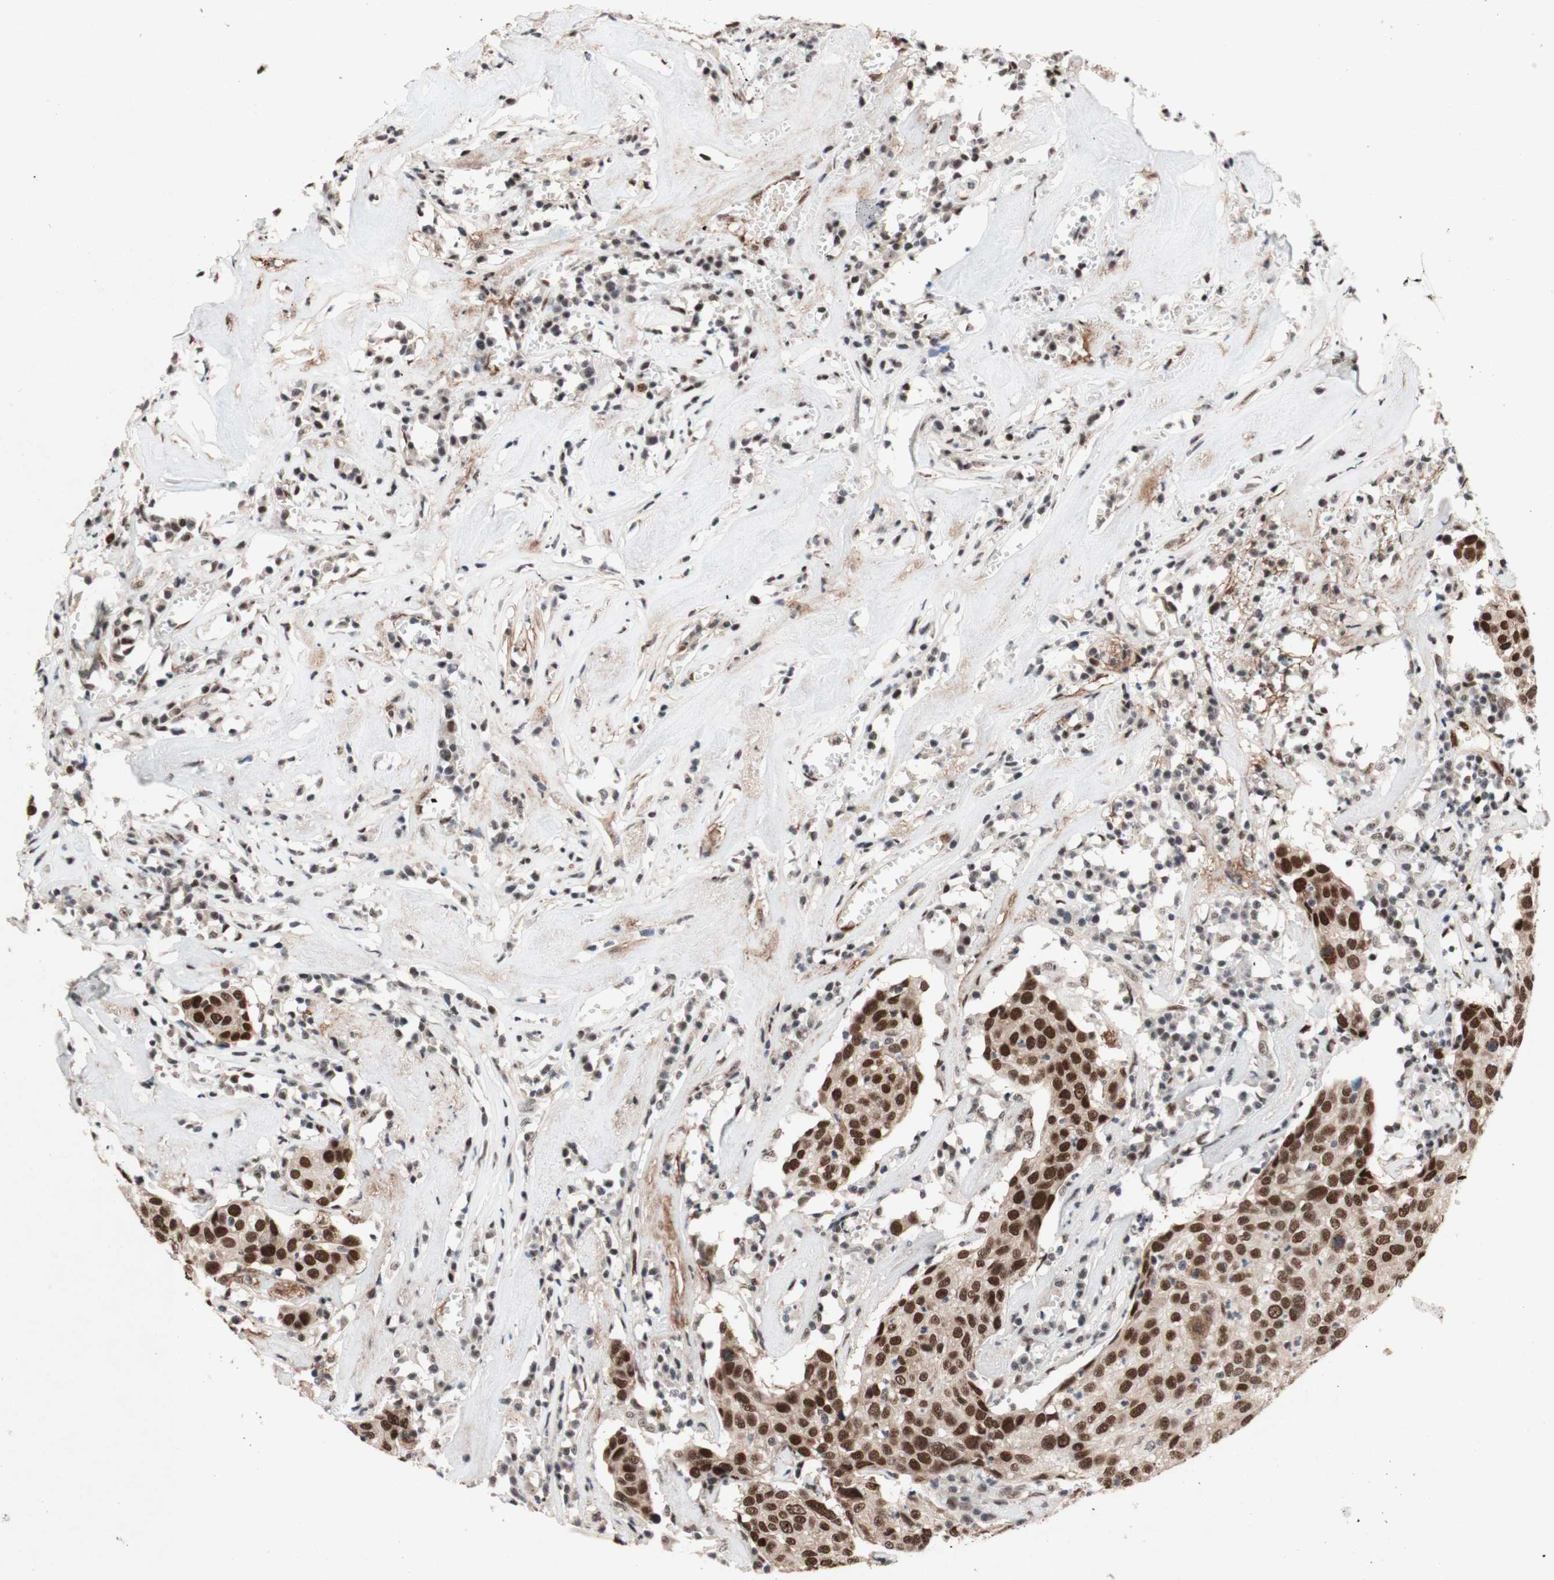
{"staining": {"intensity": "strong", "quantity": ">75%", "location": "nuclear"}, "tissue": "head and neck cancer", "cell_type": "Tumor cells", "image_type": "cancer", "snomed": [{"axis": "morphology", "description": "Adenocarcinoma, NOS"}, {"axis": "topography", "description": "Salivary gland"}, {"axis": "topography", "description": "Head-Neck"}], "caption": "Tumor cells show high levels of strong nuclear positivity in about >75% of cells in head and neck cancer (adenocarcinoma). Ihc stains the protein in brown and the nuclei are stained blue.", "gene": "TLE1", "patient": {"sex": "female", "age": 65}}